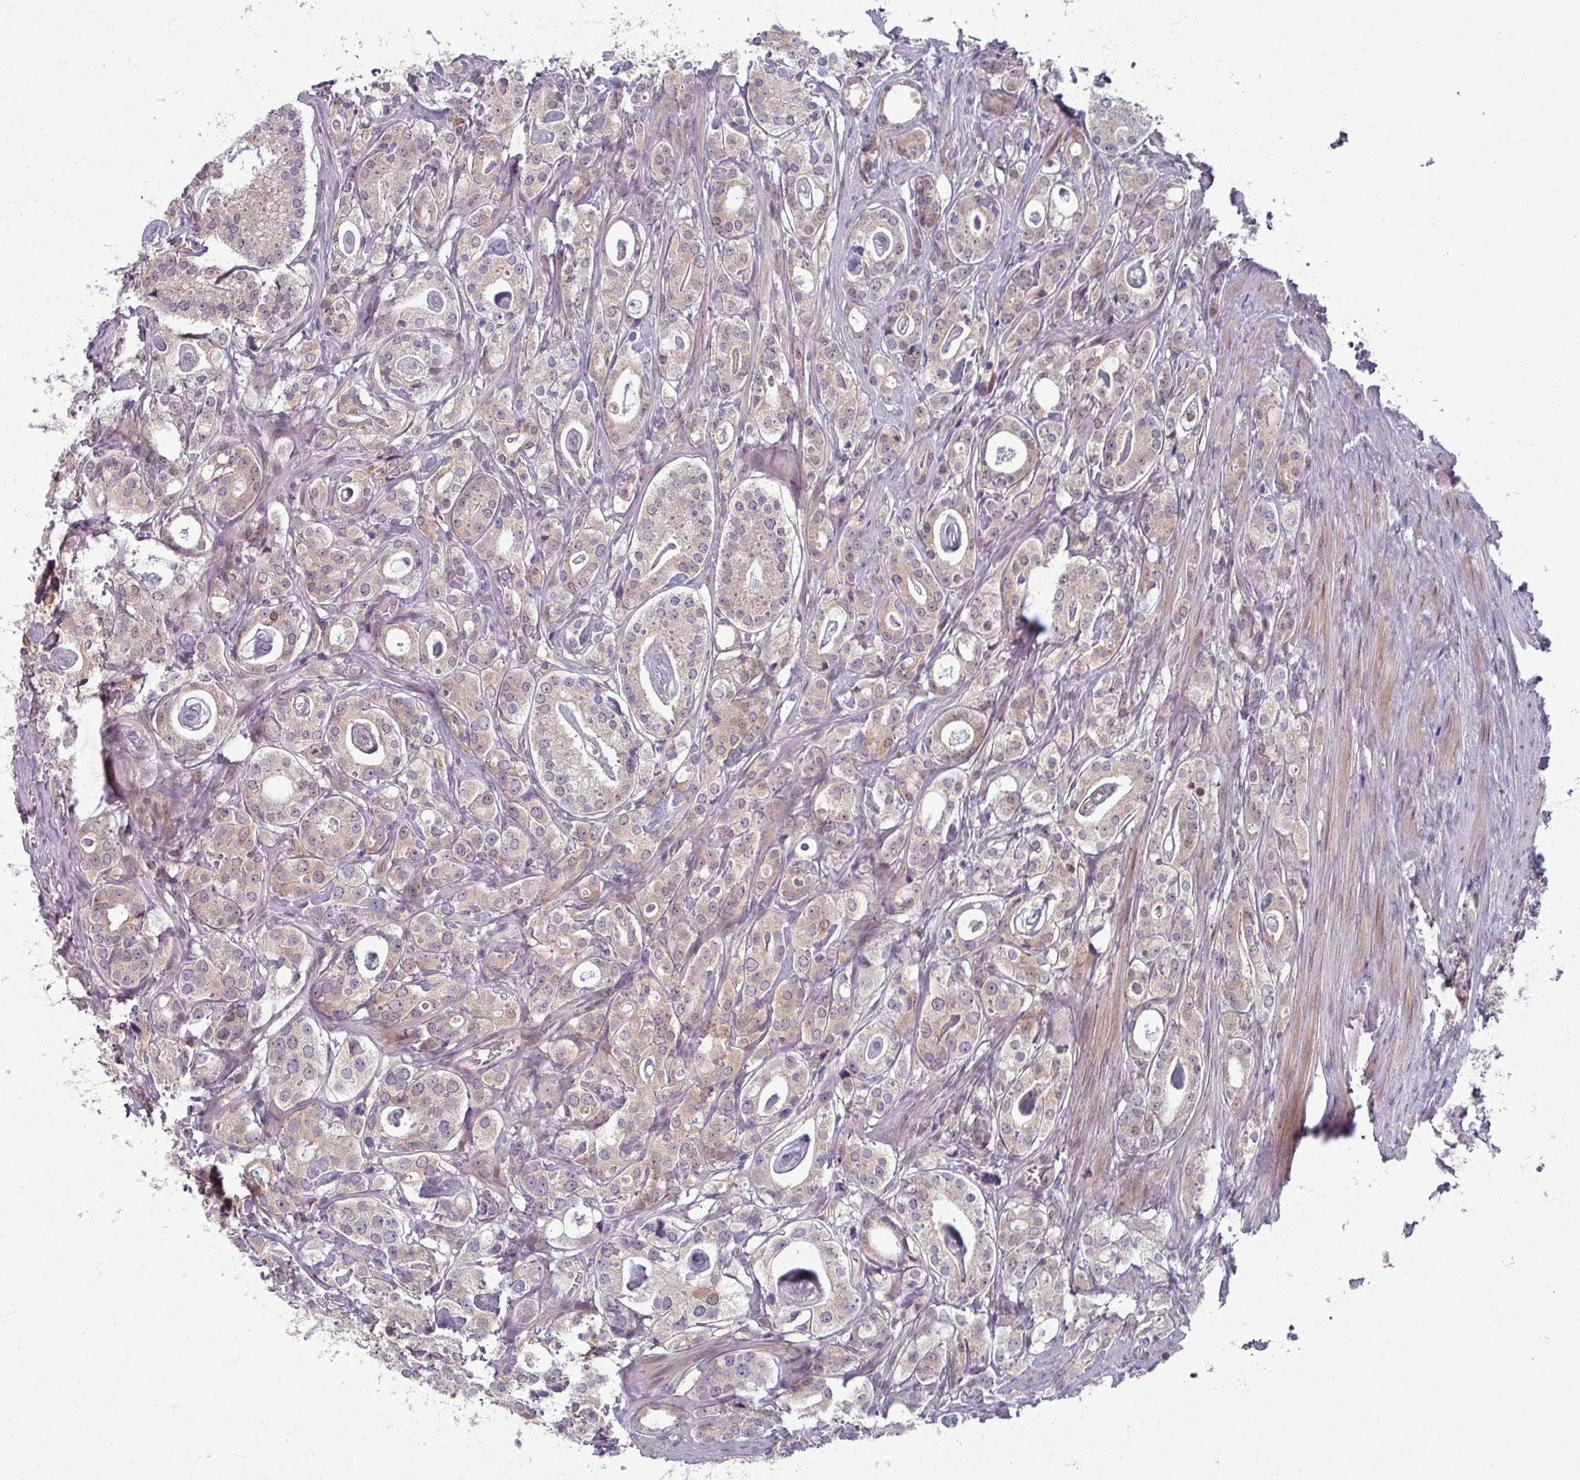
{"staining": {"intensity": "weak", "quantity": "<25%", "location": "cytoplasmic/membranous"}, "tissue": "prostate cancer", "cell_type": "Tumor cells", "image_type": "cancer", "snomed": [{"axis": "morphology", "description": "Adenocarcinoma, High grade"}, {"axis": "topography", "description": "Prostate"}], "caption": "The image reveals no staining of tumor cells in high-grade adenocarcinoma (prostate).", "gene": "KLC3", "patient": {"sex": "male", "age": 63}}